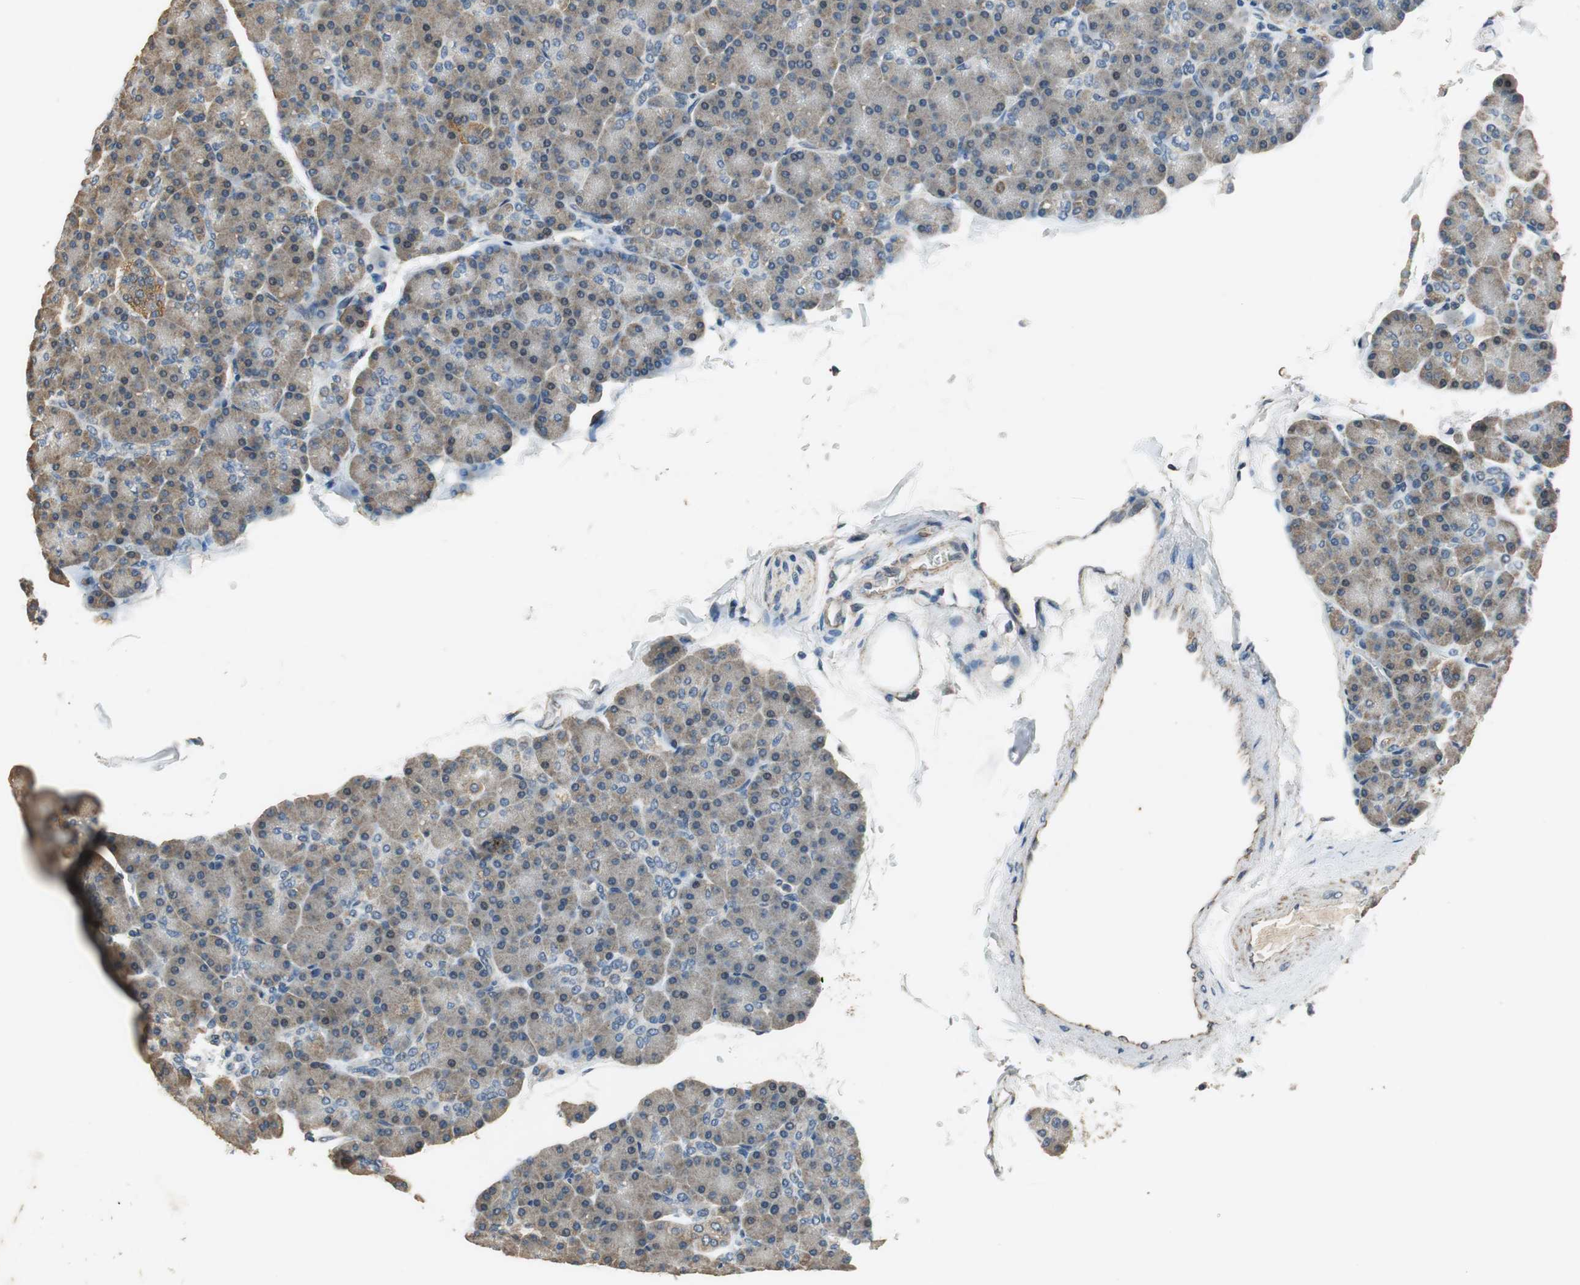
{"staining": {"intensity": "weak", "quantity": "25%-75%", "location": "cytoplasmic/membranous"}, "tissue": "pancreas", "cell_type": "Exocrine glandular cells", "image_type": "normal", "snomed": [{"axis": "morphology", "description": "Normal tissue, NOS"}, {"axis": "topography", "description": "Pancreas"}], "caption": "Immunohistochemistry staining of unremarkable pancreas, which reveals low levels of weak cytoplasmic/membranous staining in approximately 25%-75% of exocrine glandular cells indicating weak cytoplasmic/membranous protein expression. The staining was performed using DAB (3,3'-diaminobenzidine) (brown) for protein detection and nuclei were counterstained in hematoxylin (blue).", "gene": "ALDH4A1", "patient": {"sex": "female", "age": 43}}